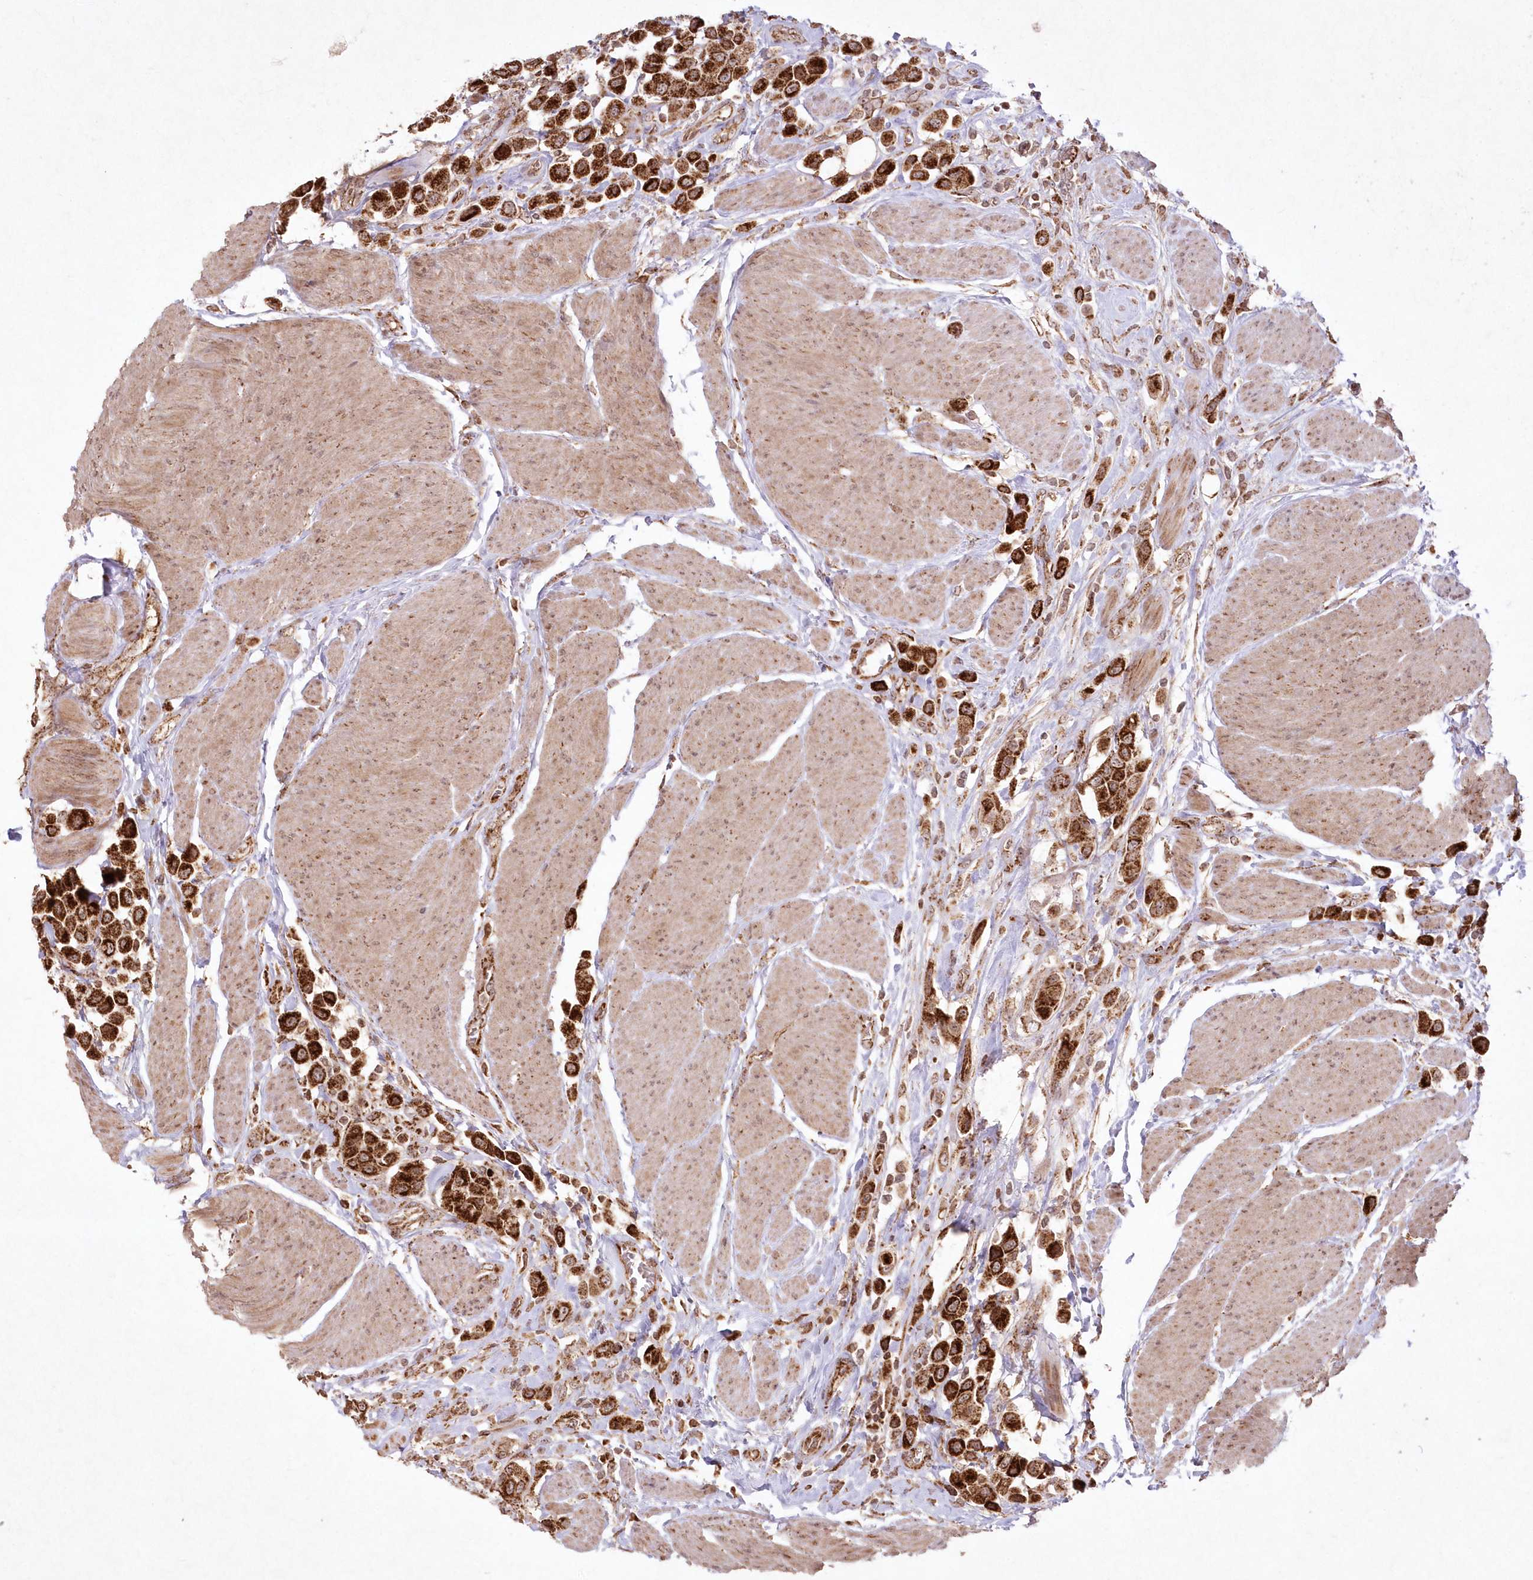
{"staining": {"intensity": "strong", "quantity": ">75%", "location": "cytoplasmic/membranous"}, "tissue": "urothelial cancer", "cell_type": "Tumor cells", "image_type": "cancer", "snomed": [{"axis": "morphology", "description": "Urothelial carcinoma, High grade"}, {"axis": "topography", "description": "Urinary bladder"}], "caption": "This is a histology image of IHC staining of urothelial carcinoma (high-grade), which shows strong staining in the cytoplasmic/membranous of tumor cells.", "gene": "LRPPRC", "patient": {"sex": "male", "age": 50}}